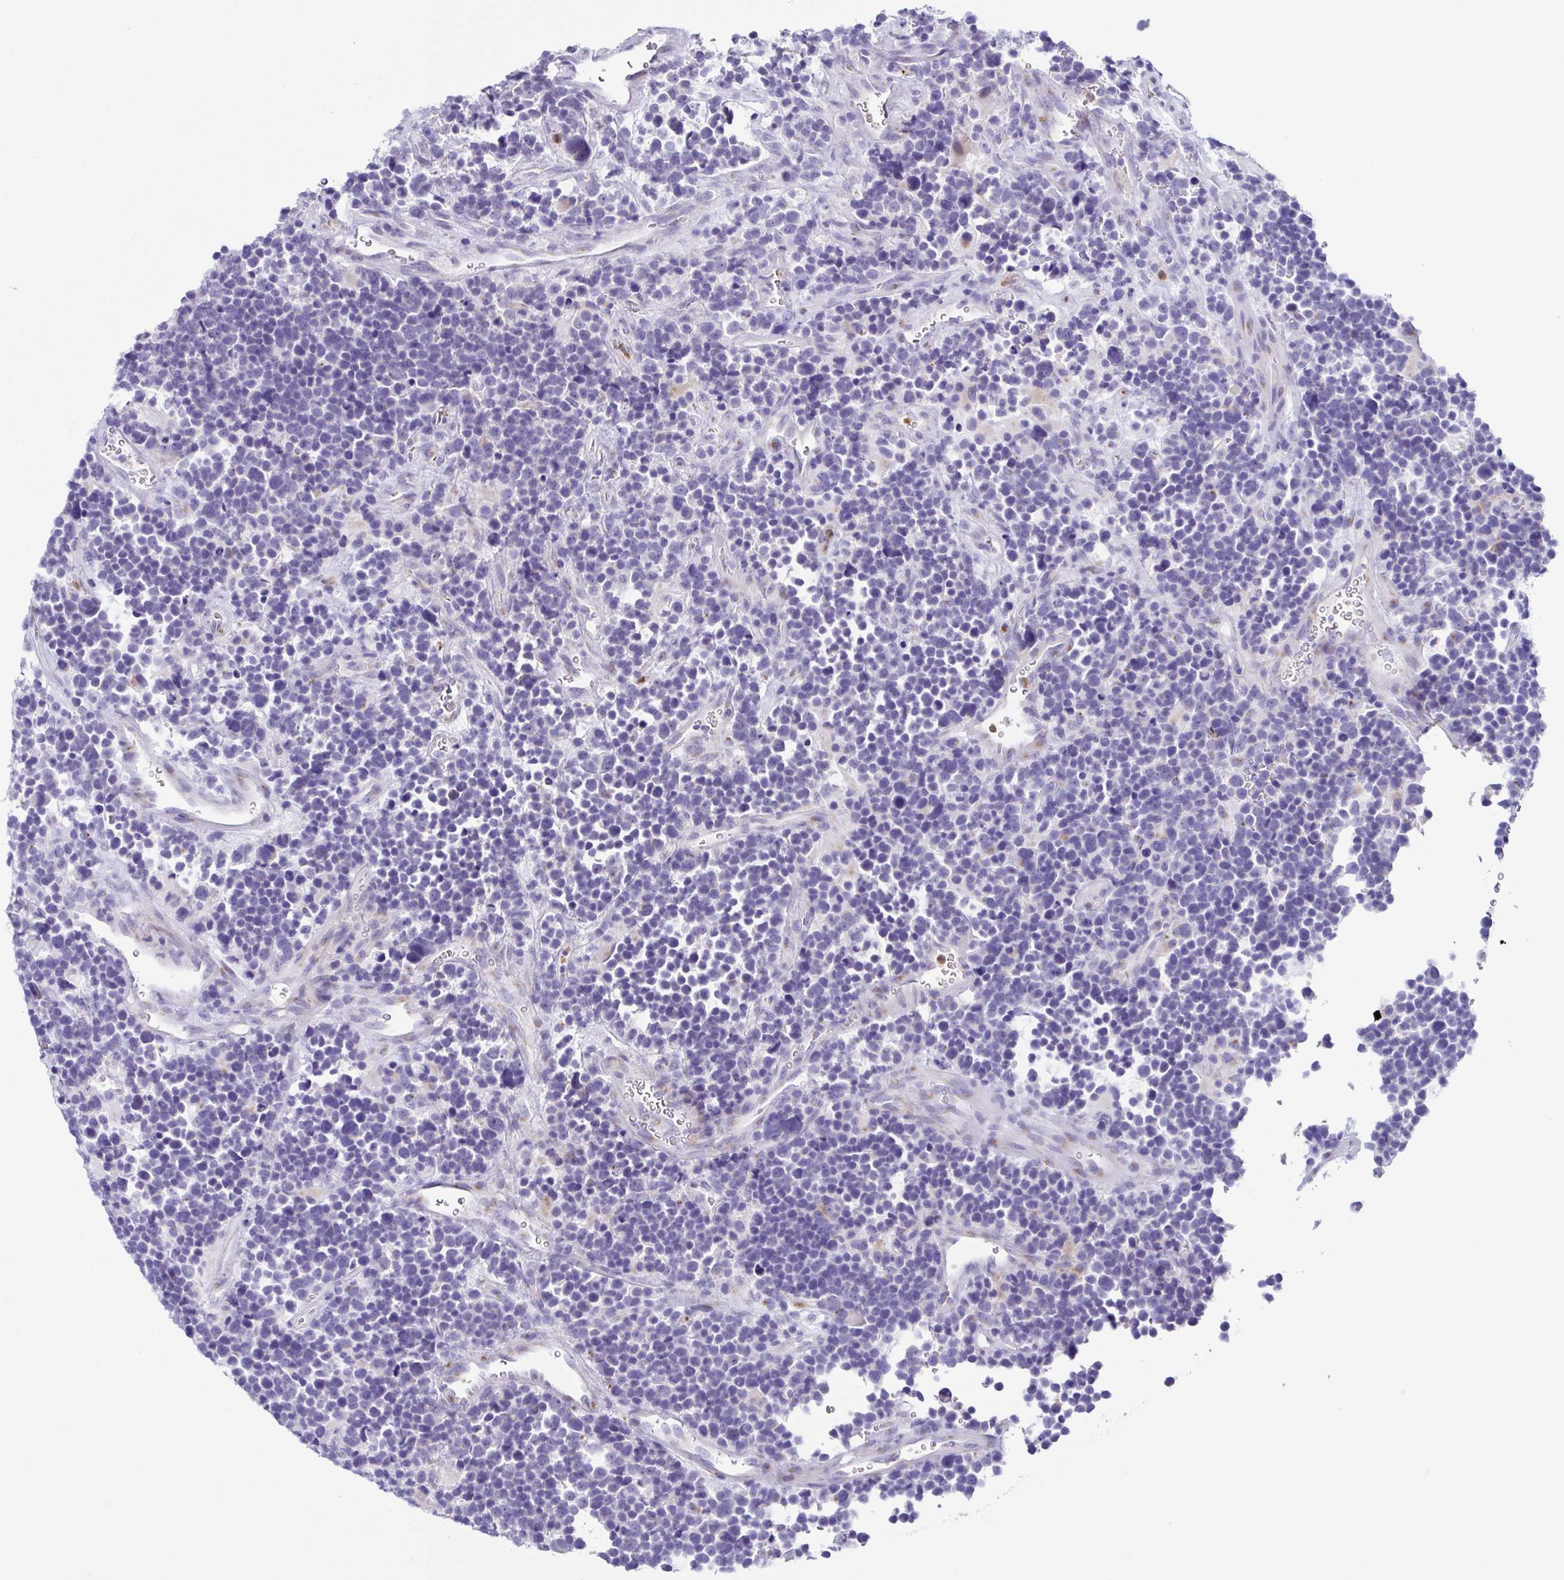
{"staining": {"intensity": "negative", "quantity": "none", "location": "none"}, "tissue": "glioma", "cell_type": "Tumor cells", "image_type": "cancer", "snomed": [{"axis": "morphology", "description": "Glioma, malignant, High grade"}, {"axis": "topography", "description": "Brain"}], "caption": "Immunohistochemistry micrograph of neoplastic tissue: human glioma stained with DAB (3,3'-diaminobenzidine) shows no significant protein expression in tumor cells.", "gene": "AZU1", "patient": {"sex": "male", "age": 33}}